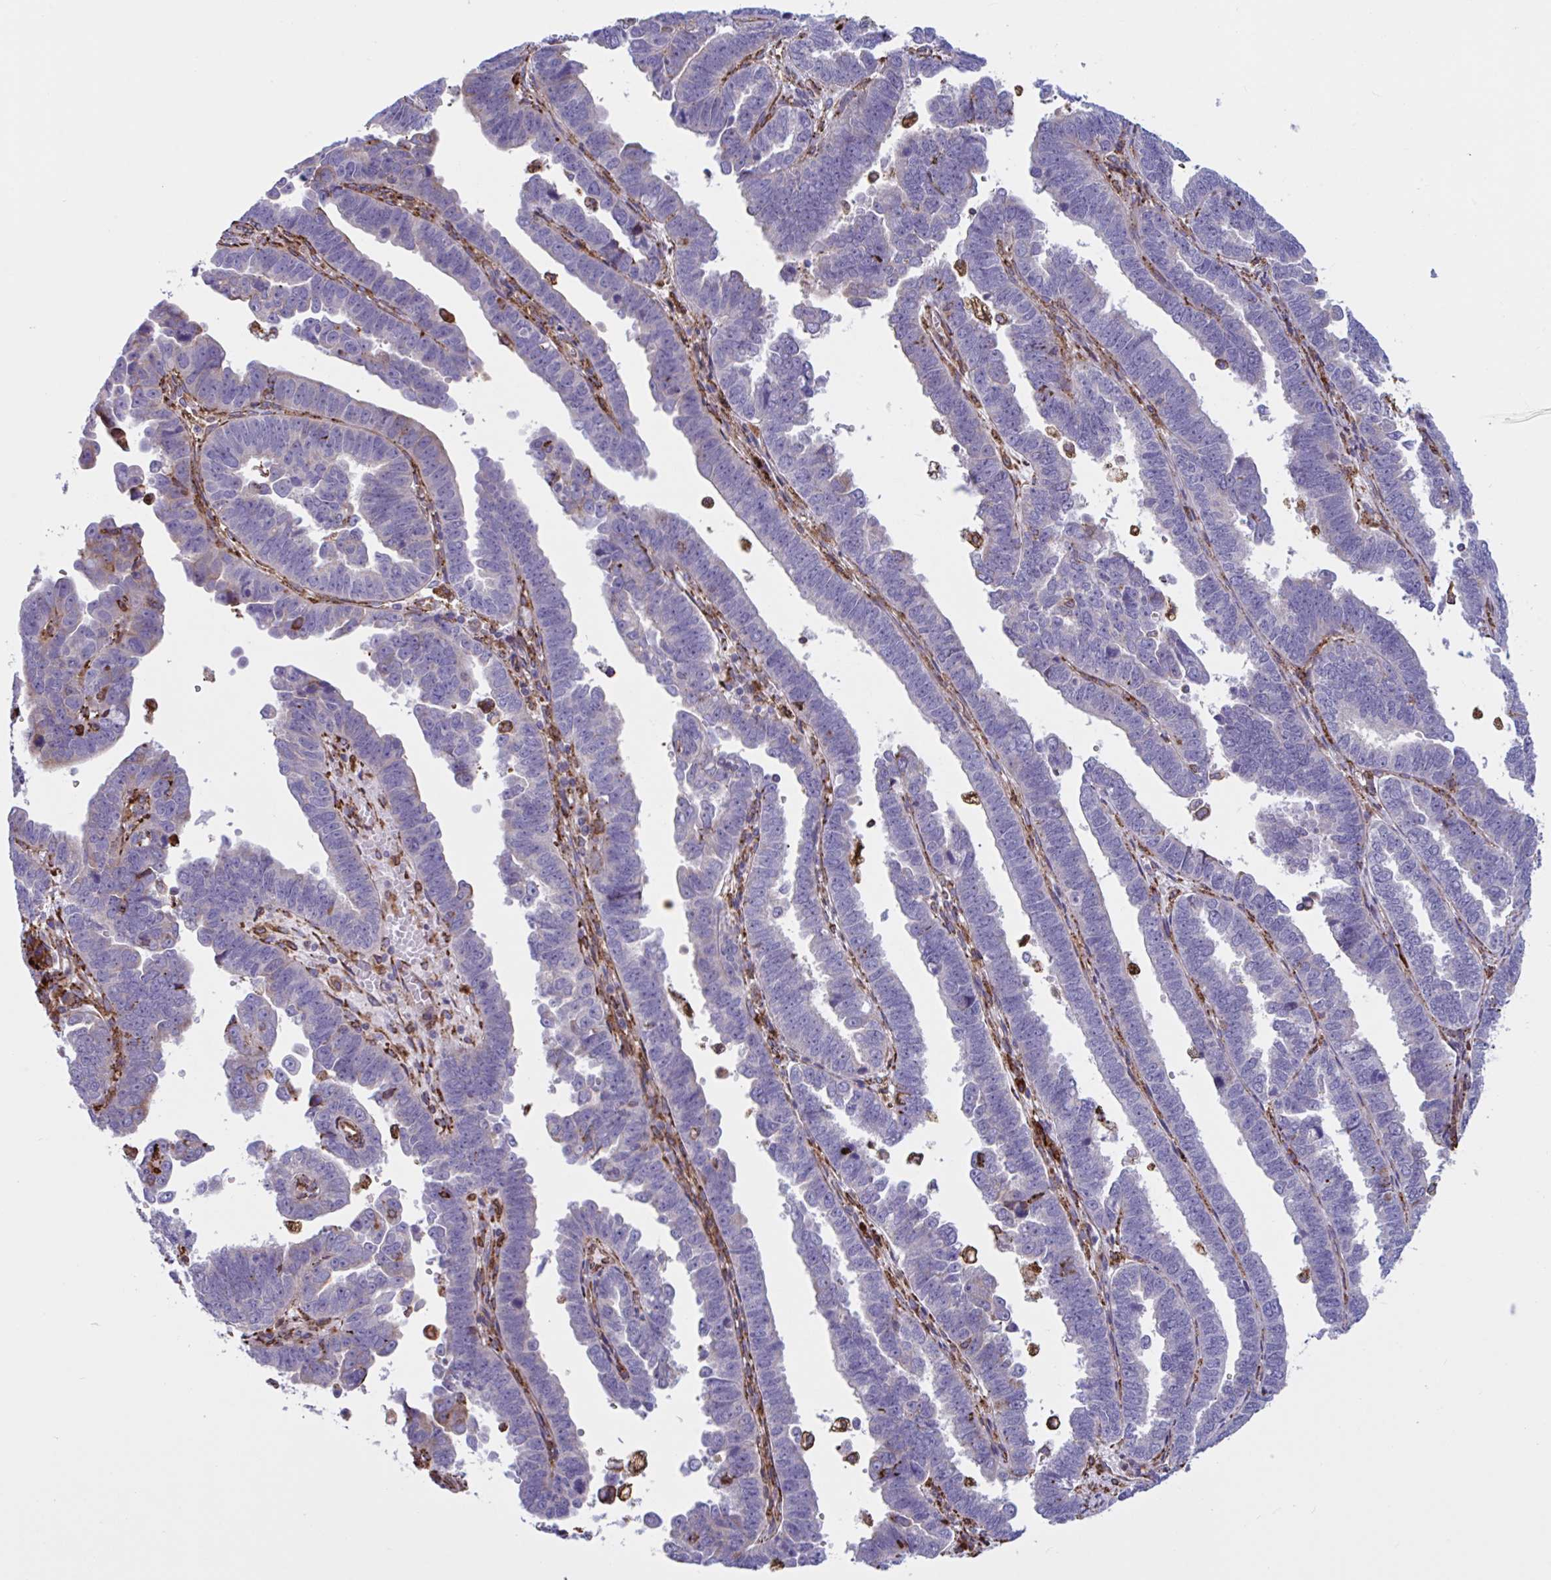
{"staining": {"intensity": "negative", "quantity": "none", "location": "none"}, "tissue": "endometrial cancer", "cell_type": "Tumor cells", "image_type": "cancer", "snomed": [{"axis": "morphology", "description": "Adenocarcinoma, NOS"}, {"axis": "topography", "description": "Endometrium"}], "caption": "Immunohistochemical staining of human endometrial adenocarcinoma reveals no significant expression in tumor cells.", "gene": "PEAK3", "patient": {"sex": "female", "age": 75}}